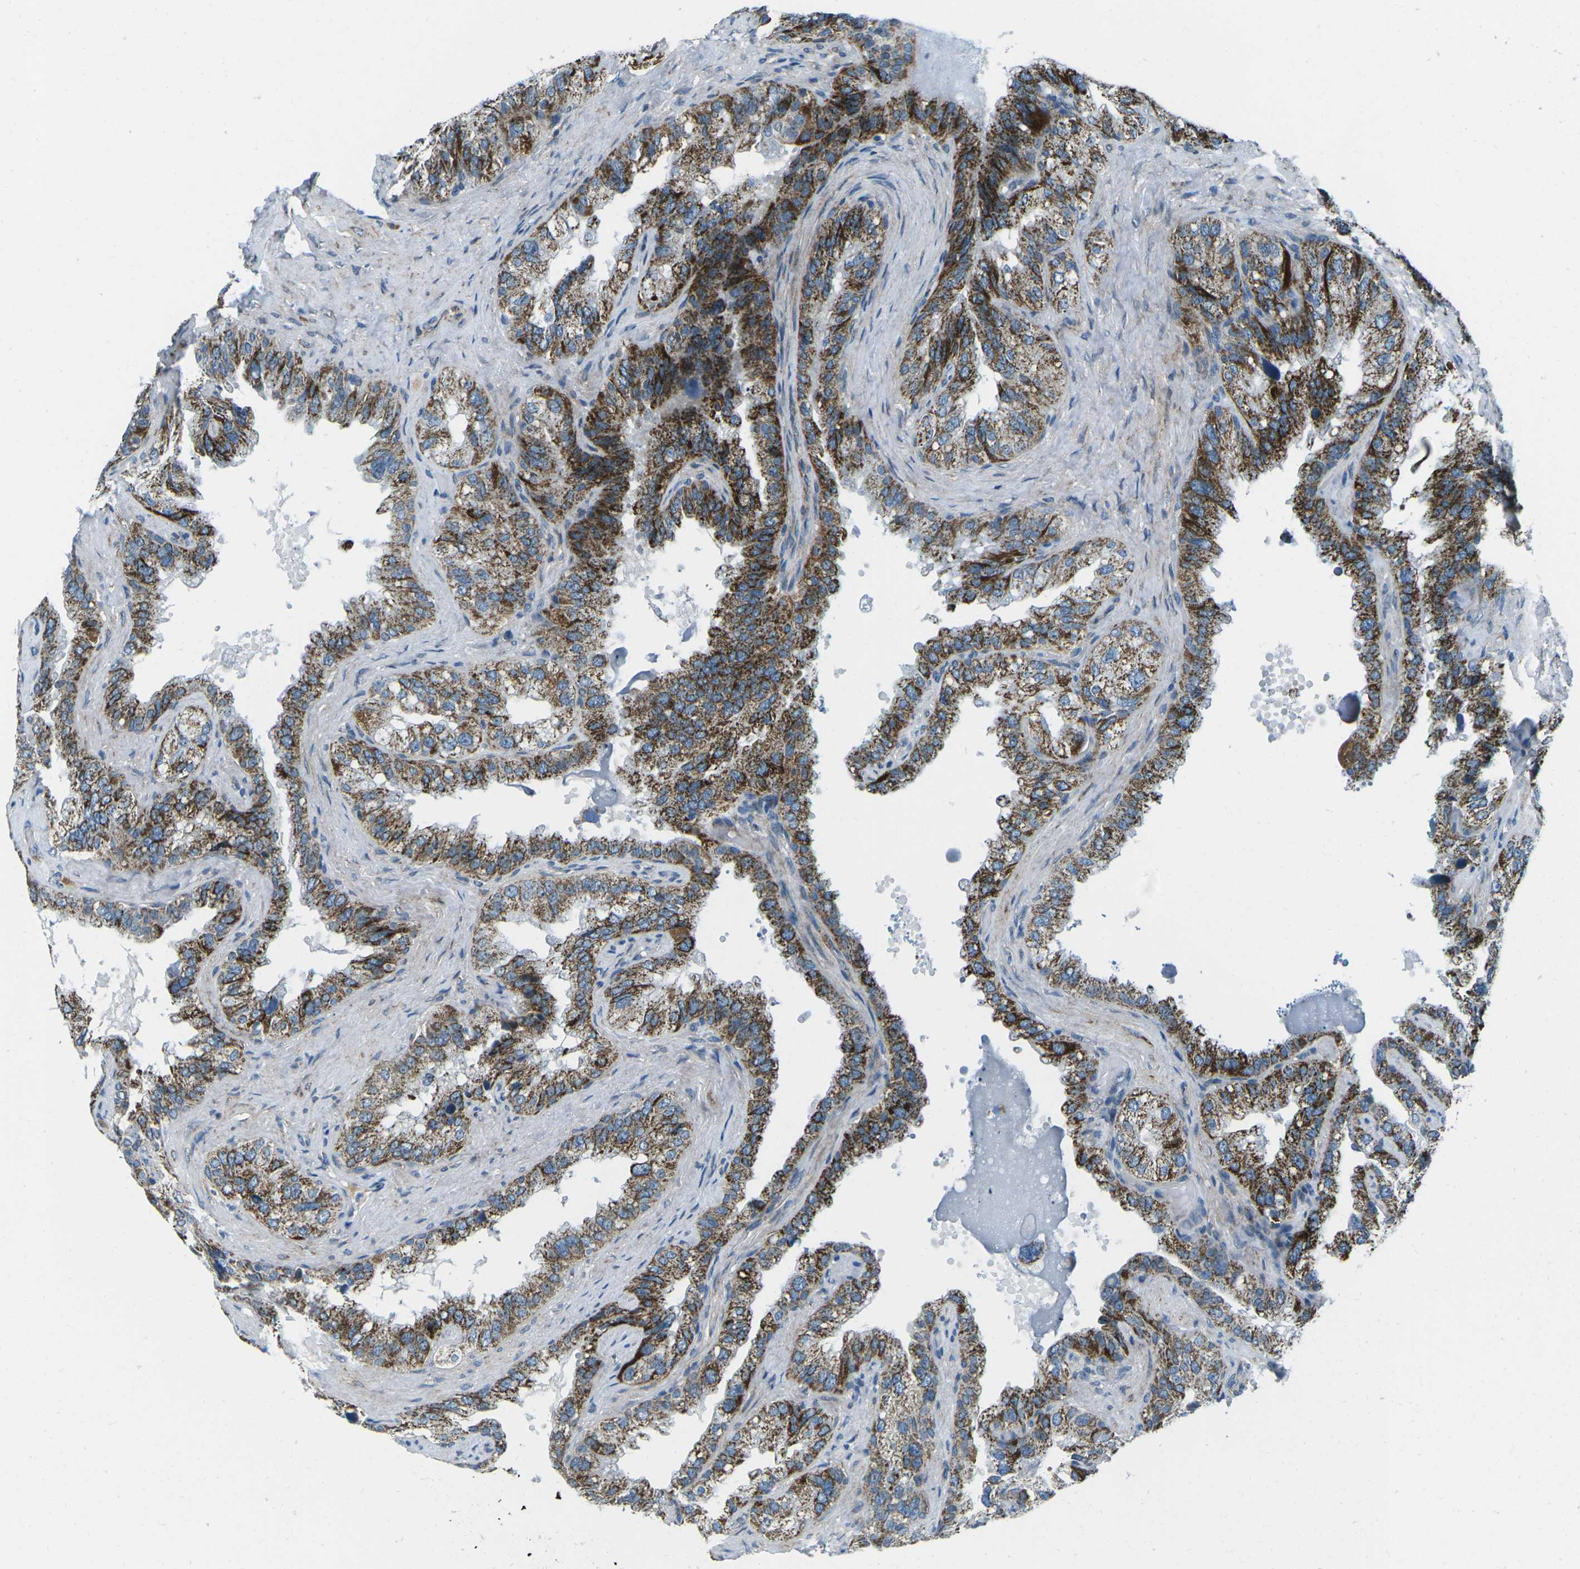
{"staining": {"intensity": "strong", "quantity": "25%-75%", "location": "cytoplasmic/membranous"}, "tissue": "seminal vesicle", "cell_type": "Glandular cells", "image_type": "normal", "snomed": [{"axis": "morphology", "description": "Normal tissue, NOS"}, {"axis": "topography", "description": "Seminal veicle"}], "caption": "Strong cytoplasmic/membranous positivity is present in approximately 25%-75% of glandular cells in normal seminal vesicle.", "gene": "RFESD", "patient": {"sex": "male", "age": 68}}